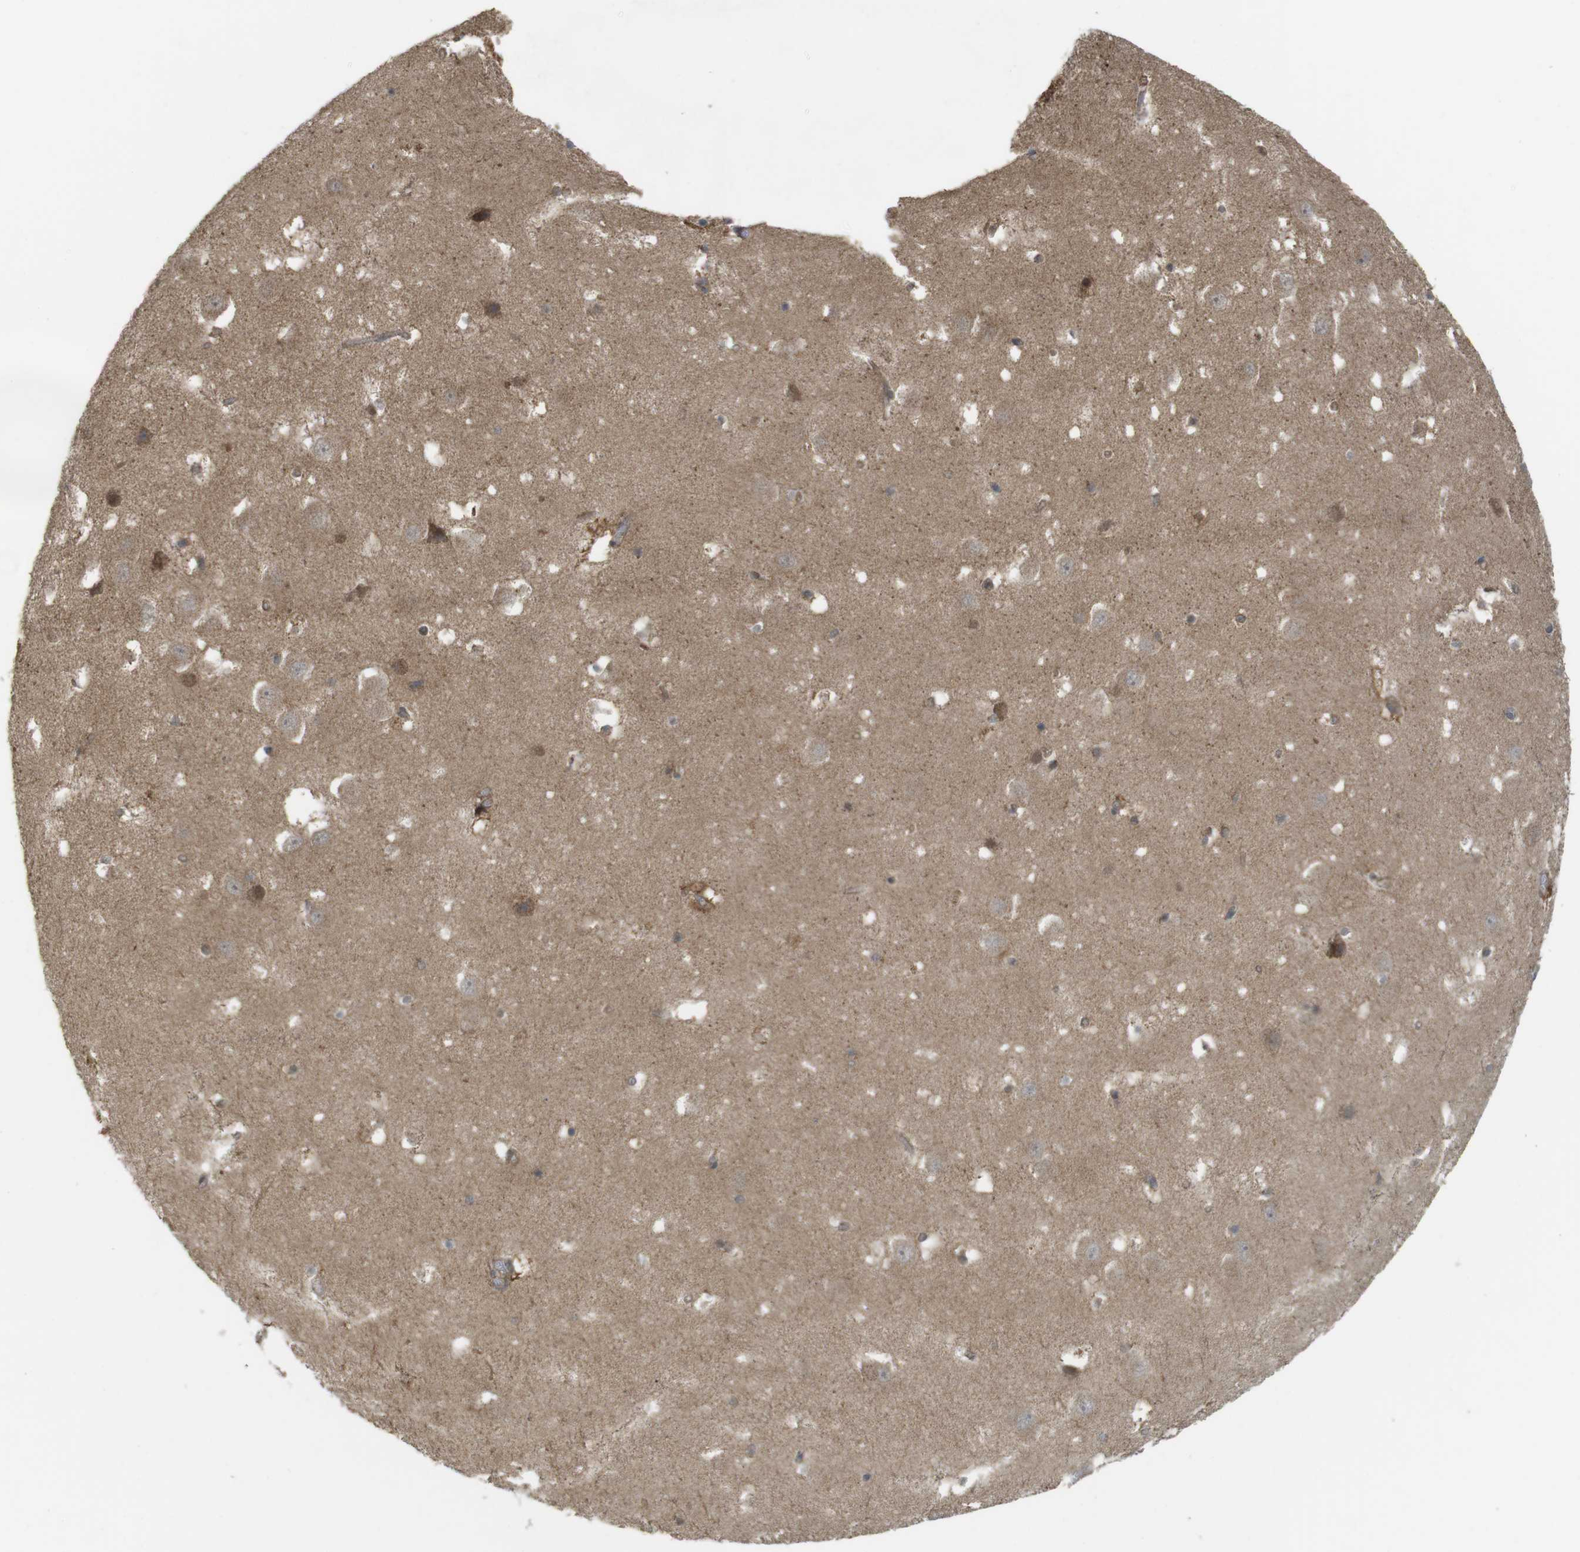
{"staining": {"intensity": "moderate", "quantity": "25%-75%", "location": "cytoplasmic/membranous"}, "tissue": "hippocampus", "cell_type": "Glial cells", "image_type": "normal", "snomed": [{"axis": "morphology", "description": "Normal tissue, NOS"}, {"axis": "topography", "description": "Hippocampus"}], "caption": "This histopathology image shows immunohistochemistry staining of normal hippocampus, with medium moderate cytoplasmic/membranous positivity in about 25%-75% of glial cells.", "gene": "RNF130", "patient": {"sex": "male", "age": 45}}